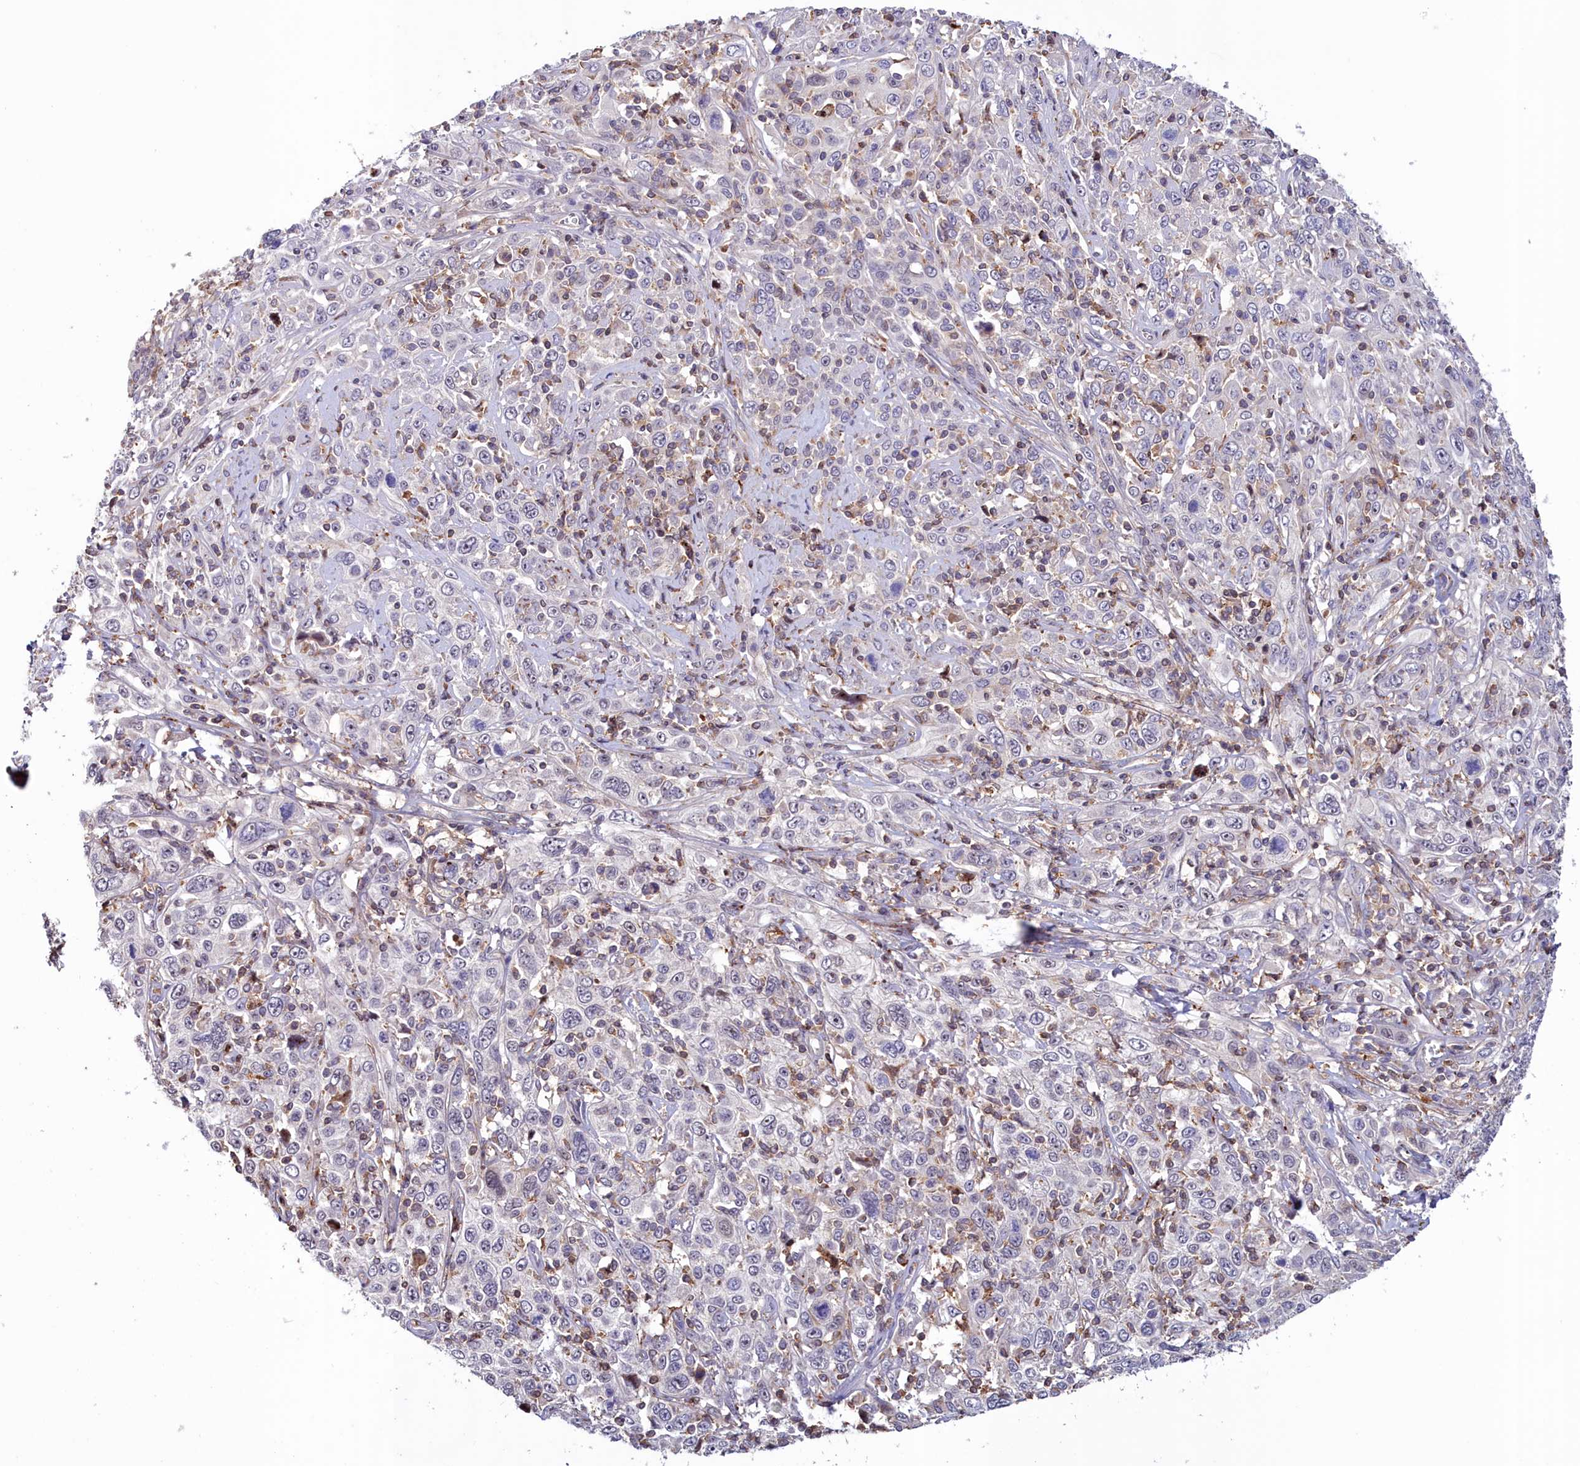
{"staining": {"intensity": "negative", "quantity": "none", "location": "none"}, "tissue": "cervical cancer", "cell_type": "Tumor cells", "image_type": "cancer", "snomed": [{"axis": "morphology", "description": "Squamous cell carcinoma, NOS"}, {"axis": "topography", "description": "Cervix"}], "caption": "Tumor cells show no significant protein positivity in cervical cancer.", "gene": "NEURL4", "patient": {"sex": "female", "age": 46}}